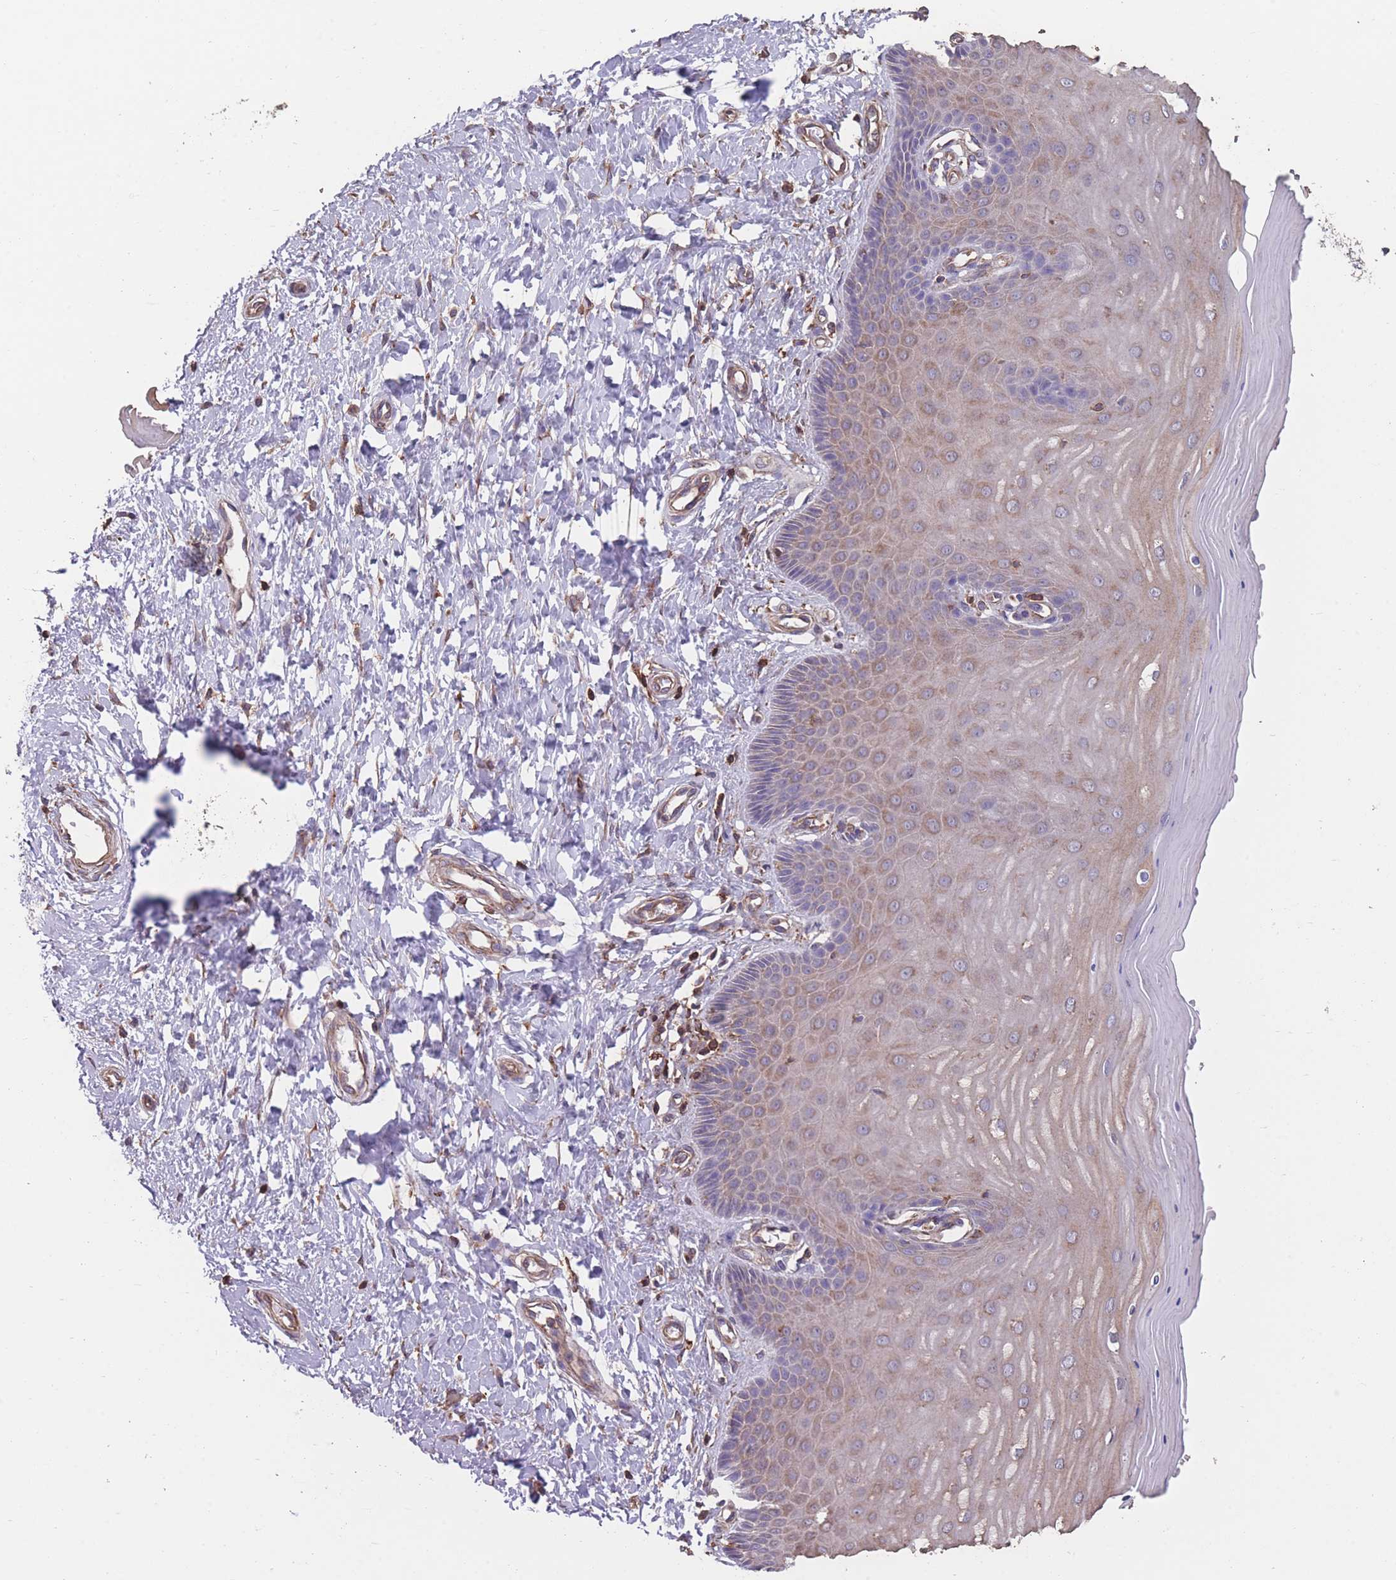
{"staining": {"intensity": "weak", "quantity": "25%-75%", "location": "cytoplasmic/membranous"}, "tissue": "cervix", "cell_type": "Glandular cells", "image_type": "normal", "snomed": [{"axis": "morphology", "description": "Normal tissue, NOS"}, {"axis": "topography", "description": "Cervix"}], "caption": "Immunohistochemistry (IHC) histopathology image of normal human cervix stained for a protein (brown), which reveals low levels of weak cytoplasmic/membranous expression in about 25%-75% of glandular cells.", "gene": "NUDT21", "patient": {"sex": "female", "age": 55}}